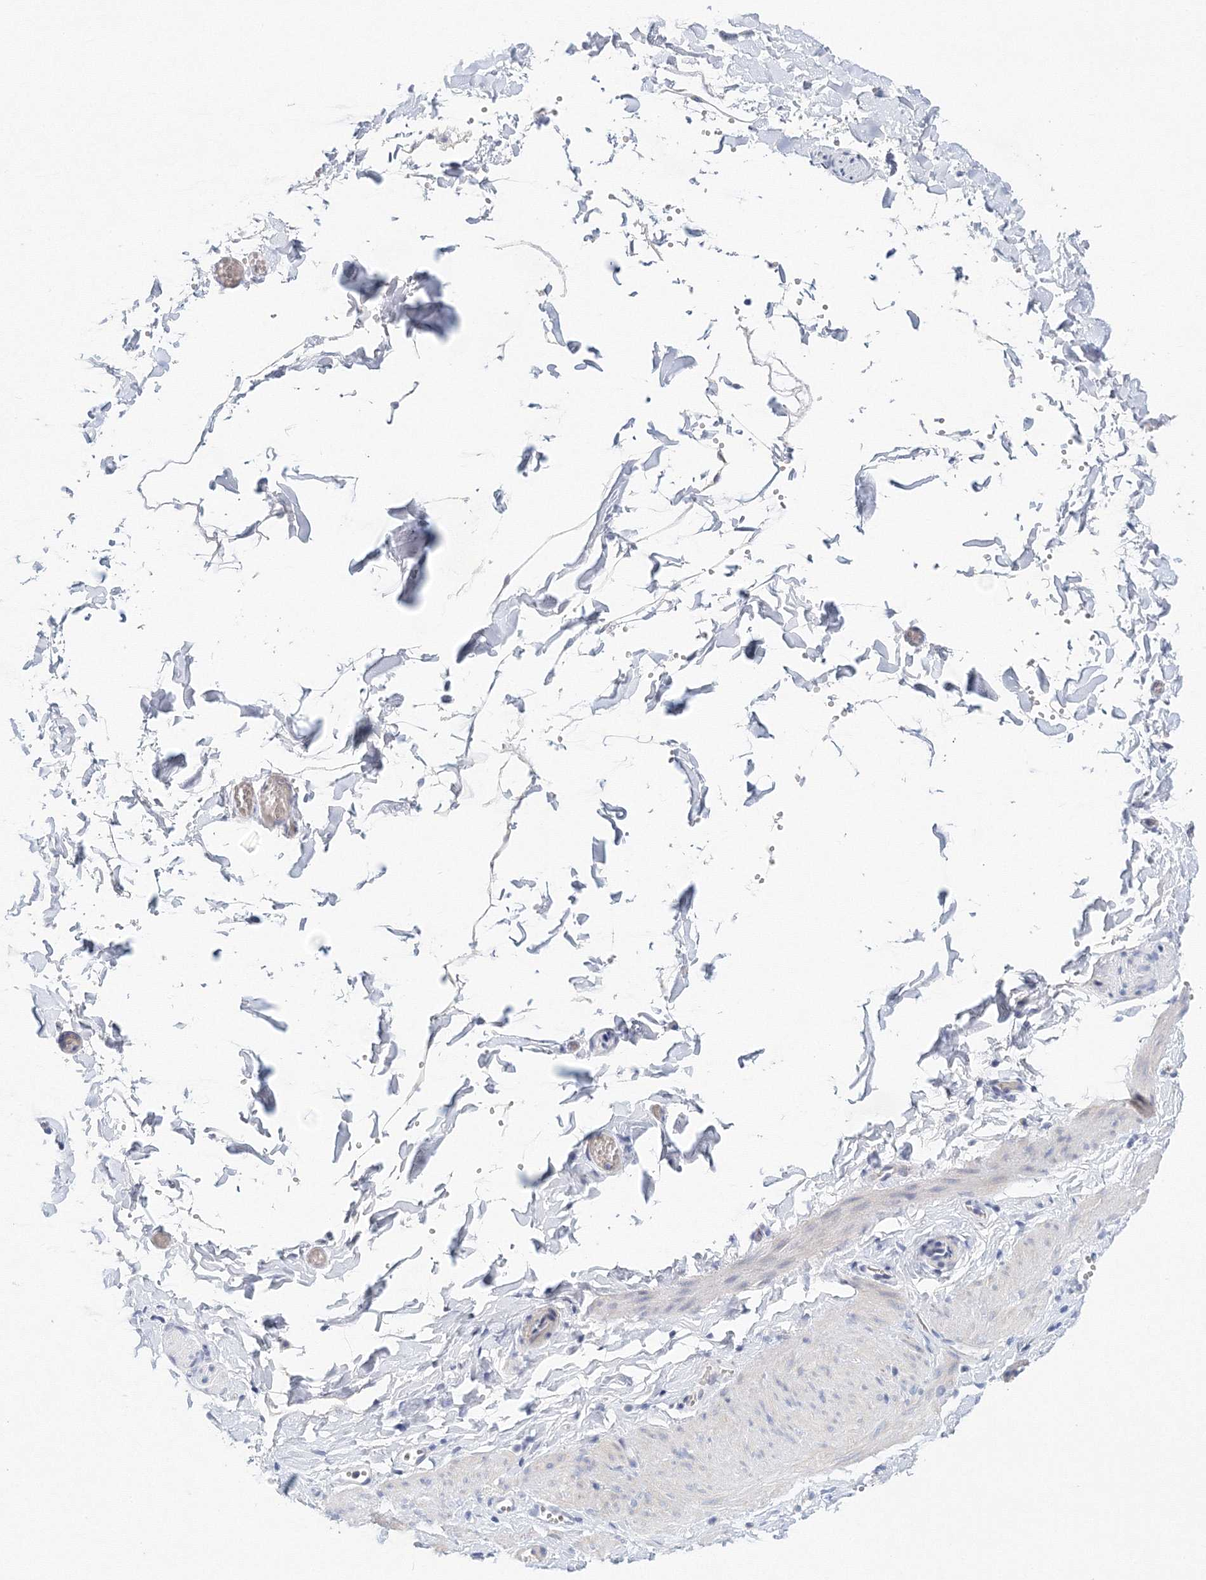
{"staining": {"intensity": "negative", "quantity": "none", "location": "none"}, "tissue": "adipose tissue", "cell_type": "Adipocytes", "image_type": "normal", "snomed": [{"axis": "morphology", "description": "Normal tissue, NOS"}, {"axis": "topography", "description": "Gallbladder"}, {"axis": "topography", "description": "Peripheral nerve tissue"}], "caption": "The immunohistochemistry photomicrograph has no significant positivity in adipocytes of adipose tissue.", "gene": "LRRIQ4", "patient": {"sex": "male", "age": 38}}